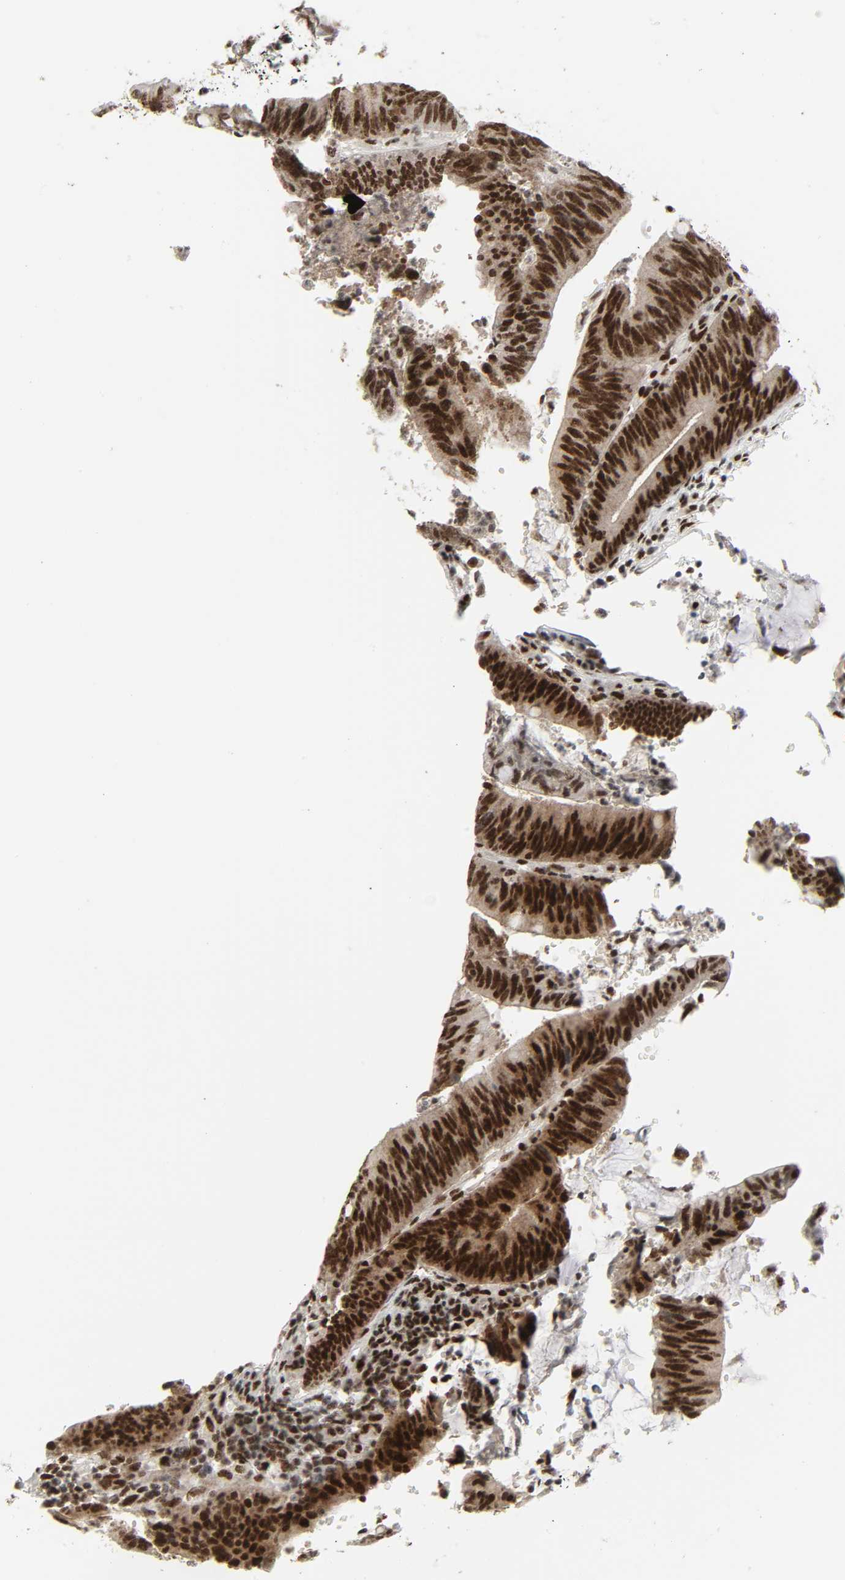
{"staining": {"intensity": "strong", "quantity": ">75%", "location": "nuclear"}, "tissue": "colorectal cancer", "cell_type": "Tumor cells", "image_type": "cancer", "snomed": [{"axis": "morphology", "description": "Adenocarcinoma, NOS"}, {"axis": "topography", "description": "Rectum"}], "caption": "Tumor cells show high levels of strong nuclear positivity in about >75% of cells in human colorectal cancer (adenocarcinoma).", "gene": "CDK7", "patient": {"sex": "female", "age": 66}}